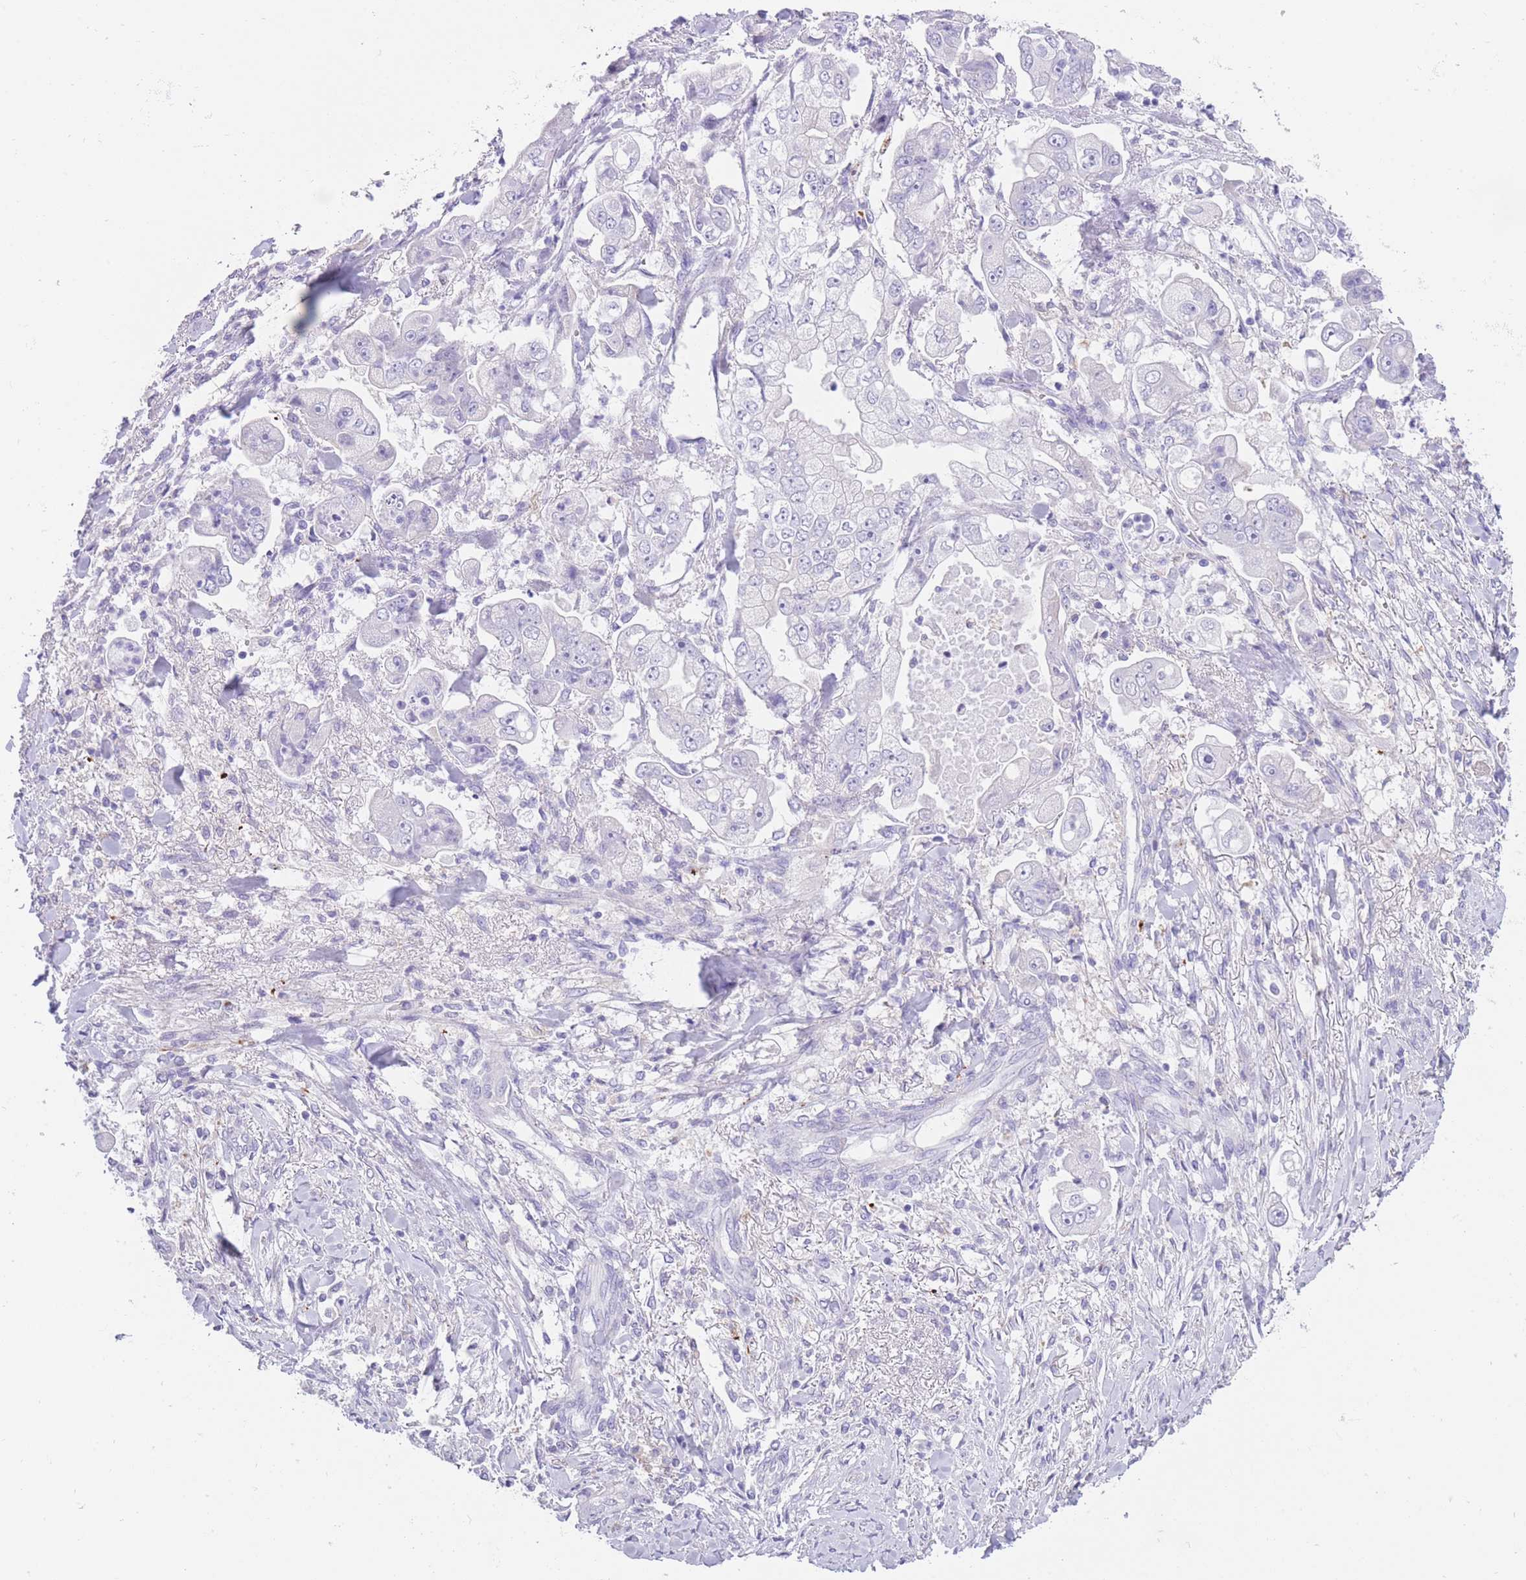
{"staining": {"intensity": "negative", "quantity": "none", "location": "none"}, "tissue": "stomach cancer", "cell_type": "Tumor cells", "image_type": "cancer", "snomed": [{"axis": "morphology", "description": "Adenocarcinoma, NOS"}, {"axis": "topography", "description": "Stomach"}], "caption": "The histopathology image reveals no significant positivity in tumor cells of stomach cancer (adenocarcinoma).", "gene": "QTRT1", "patient": {"sex": "male", "age": 62}}